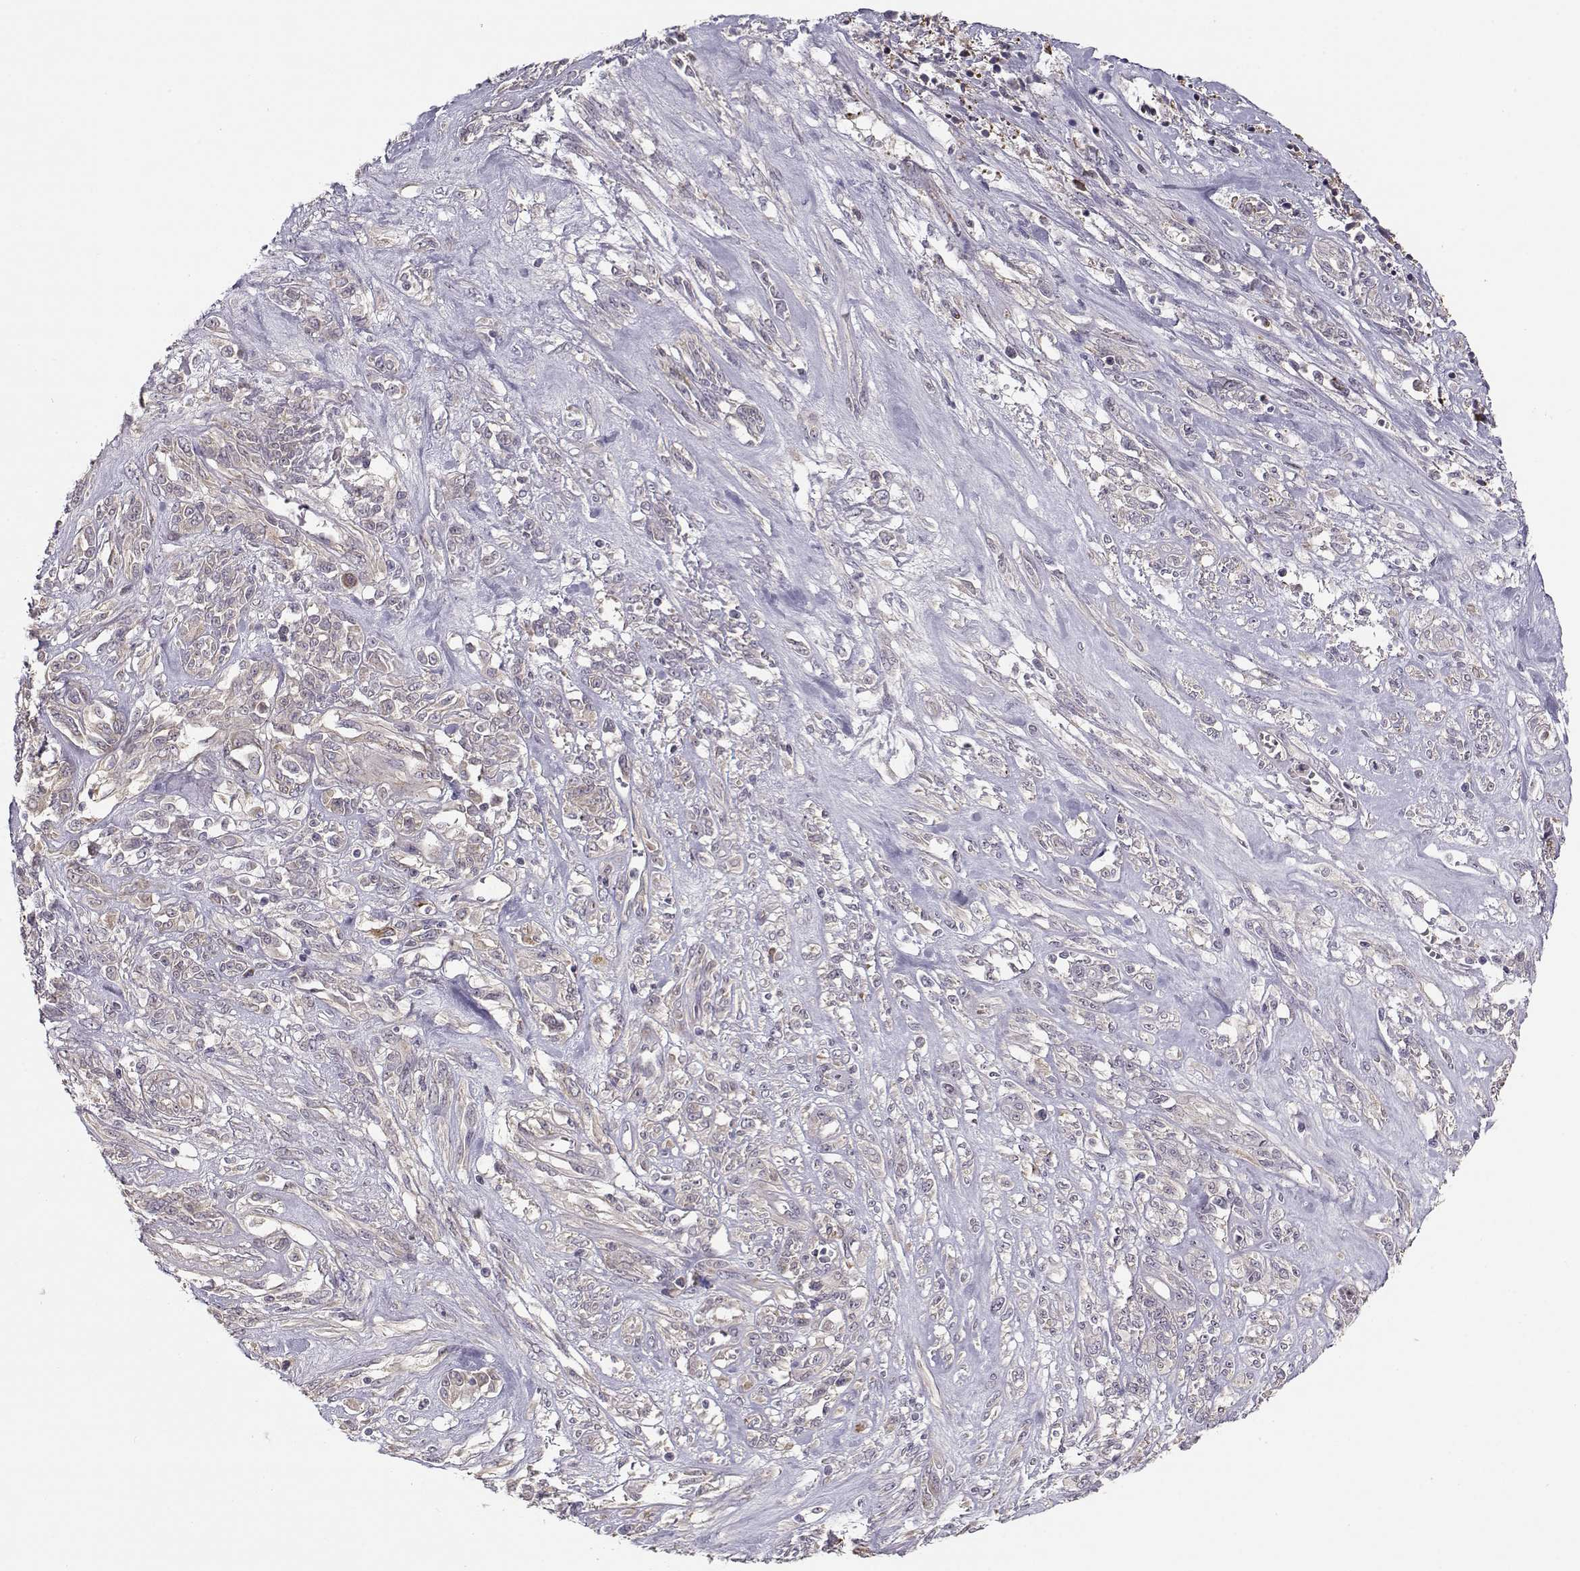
{"staining": {"intensity": "negative", "quantity": "none", "location": "none"}, "tissue": "melanoma", "cell_type": "Tumor cells", "image_type": "cancer", "snomed": [{"axis": "morphology", "description": "Malignant melanoma, NOS"}, {"axis": "topography", "description": "Skin"}], "caption": "Immunohistochemical staining of human malignant melanoma demonstrates no significant positivity in tumor cells.", "gene": "ENTPD8", "patient": {"sex": "female", "age": 91}}